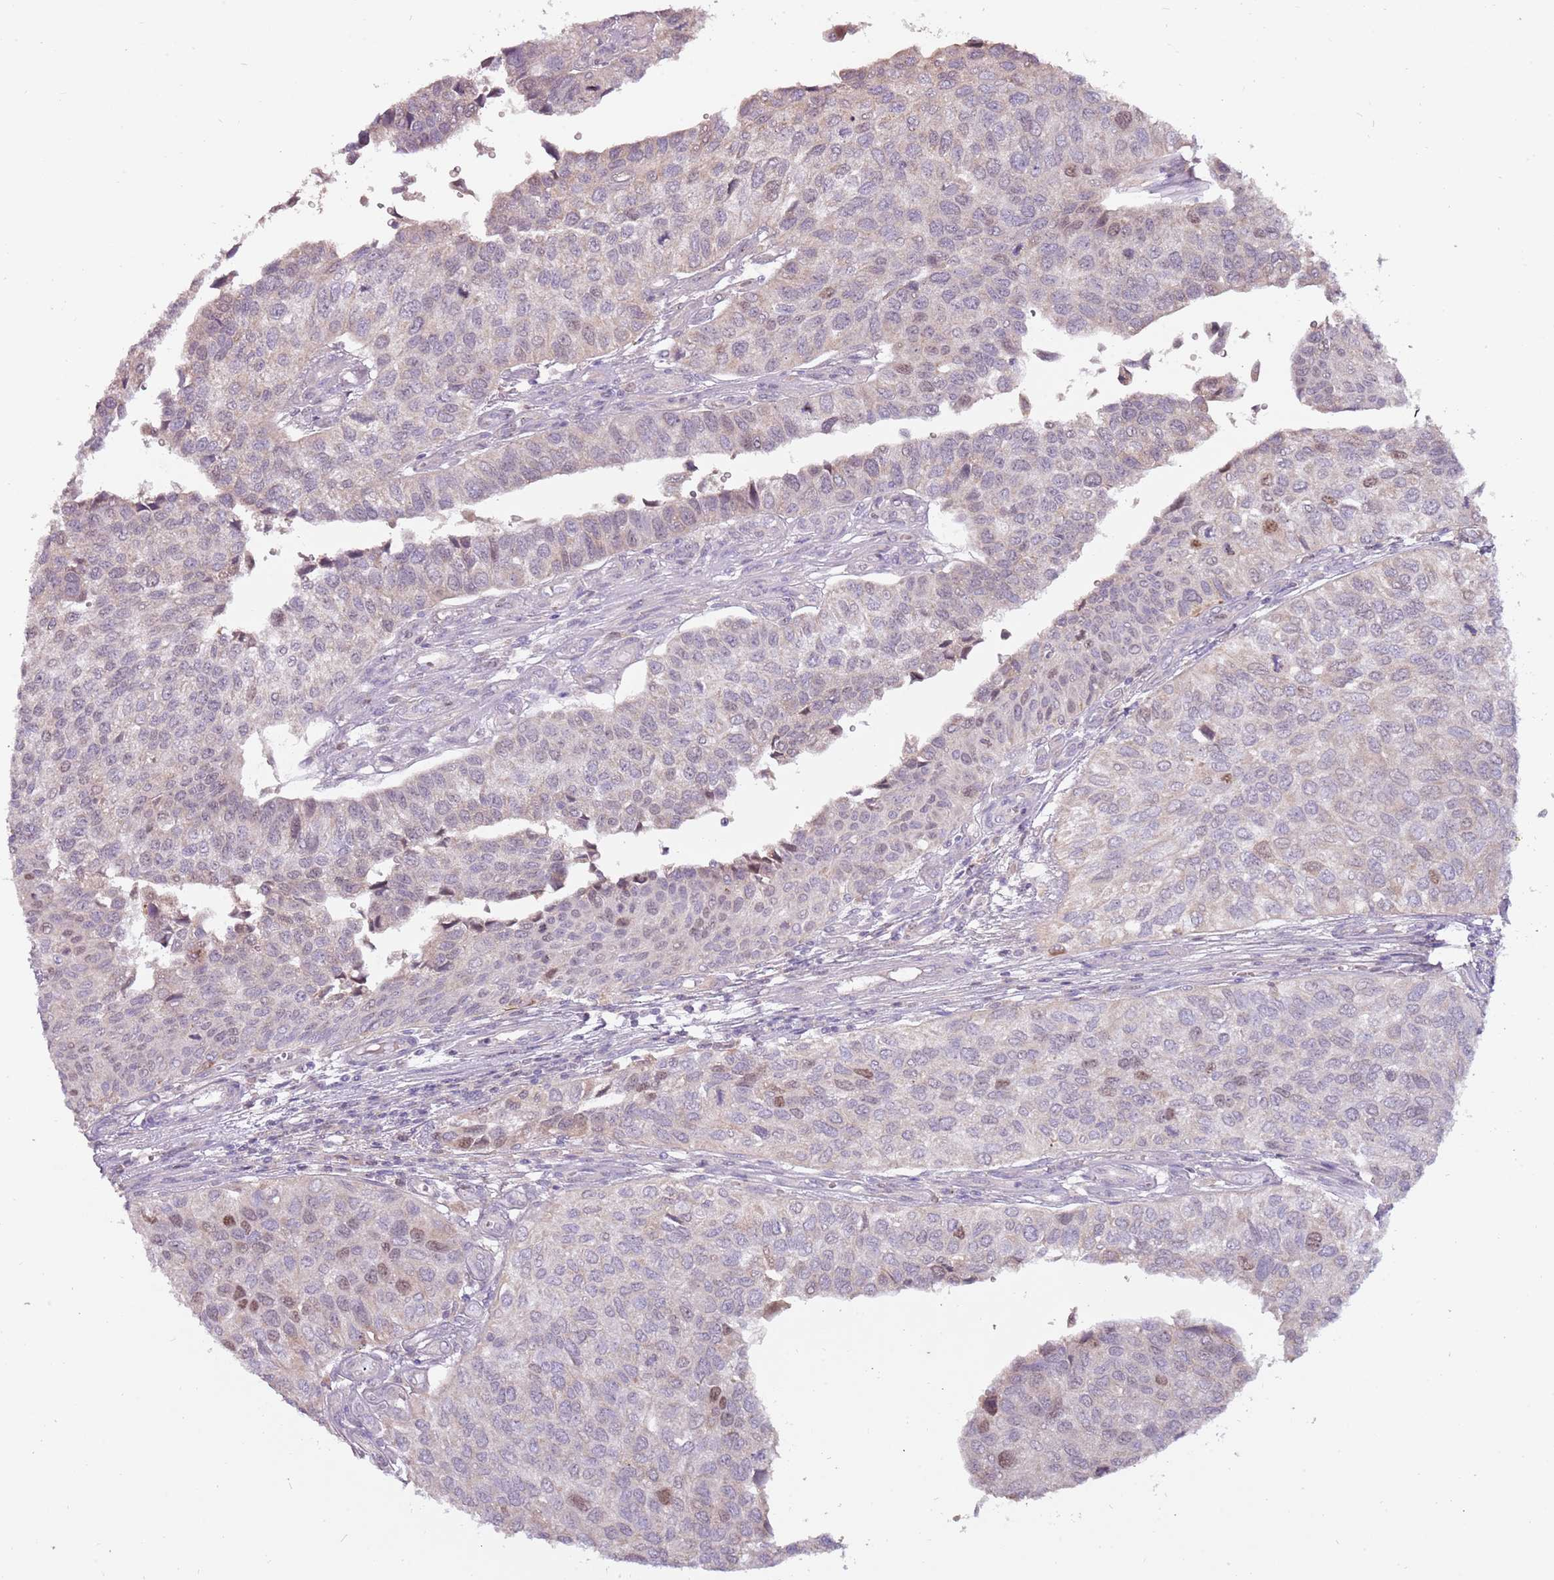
{"staining": {"intensity": "moderate", "quantity": "<25%", "location": "nuclear"}, "tissue": "urothelial cancer", "cell_type": "Tumor cells", "image_type": "cancer", "snomed": [{"axis": "morphology", "description": "Urothelial carcinoma, NOS"}, {"axis": "topography", "description": "Urinary bladder"}], "caption": "Immunohistochemistry image of human urothelial cancer stained for a protein (brown), which demonstrates low levels of moderate nuclear staining in approximately <25% of tumor cells.", "gene": "SYS1", "patient": {"sex": "male", "age": 55}}